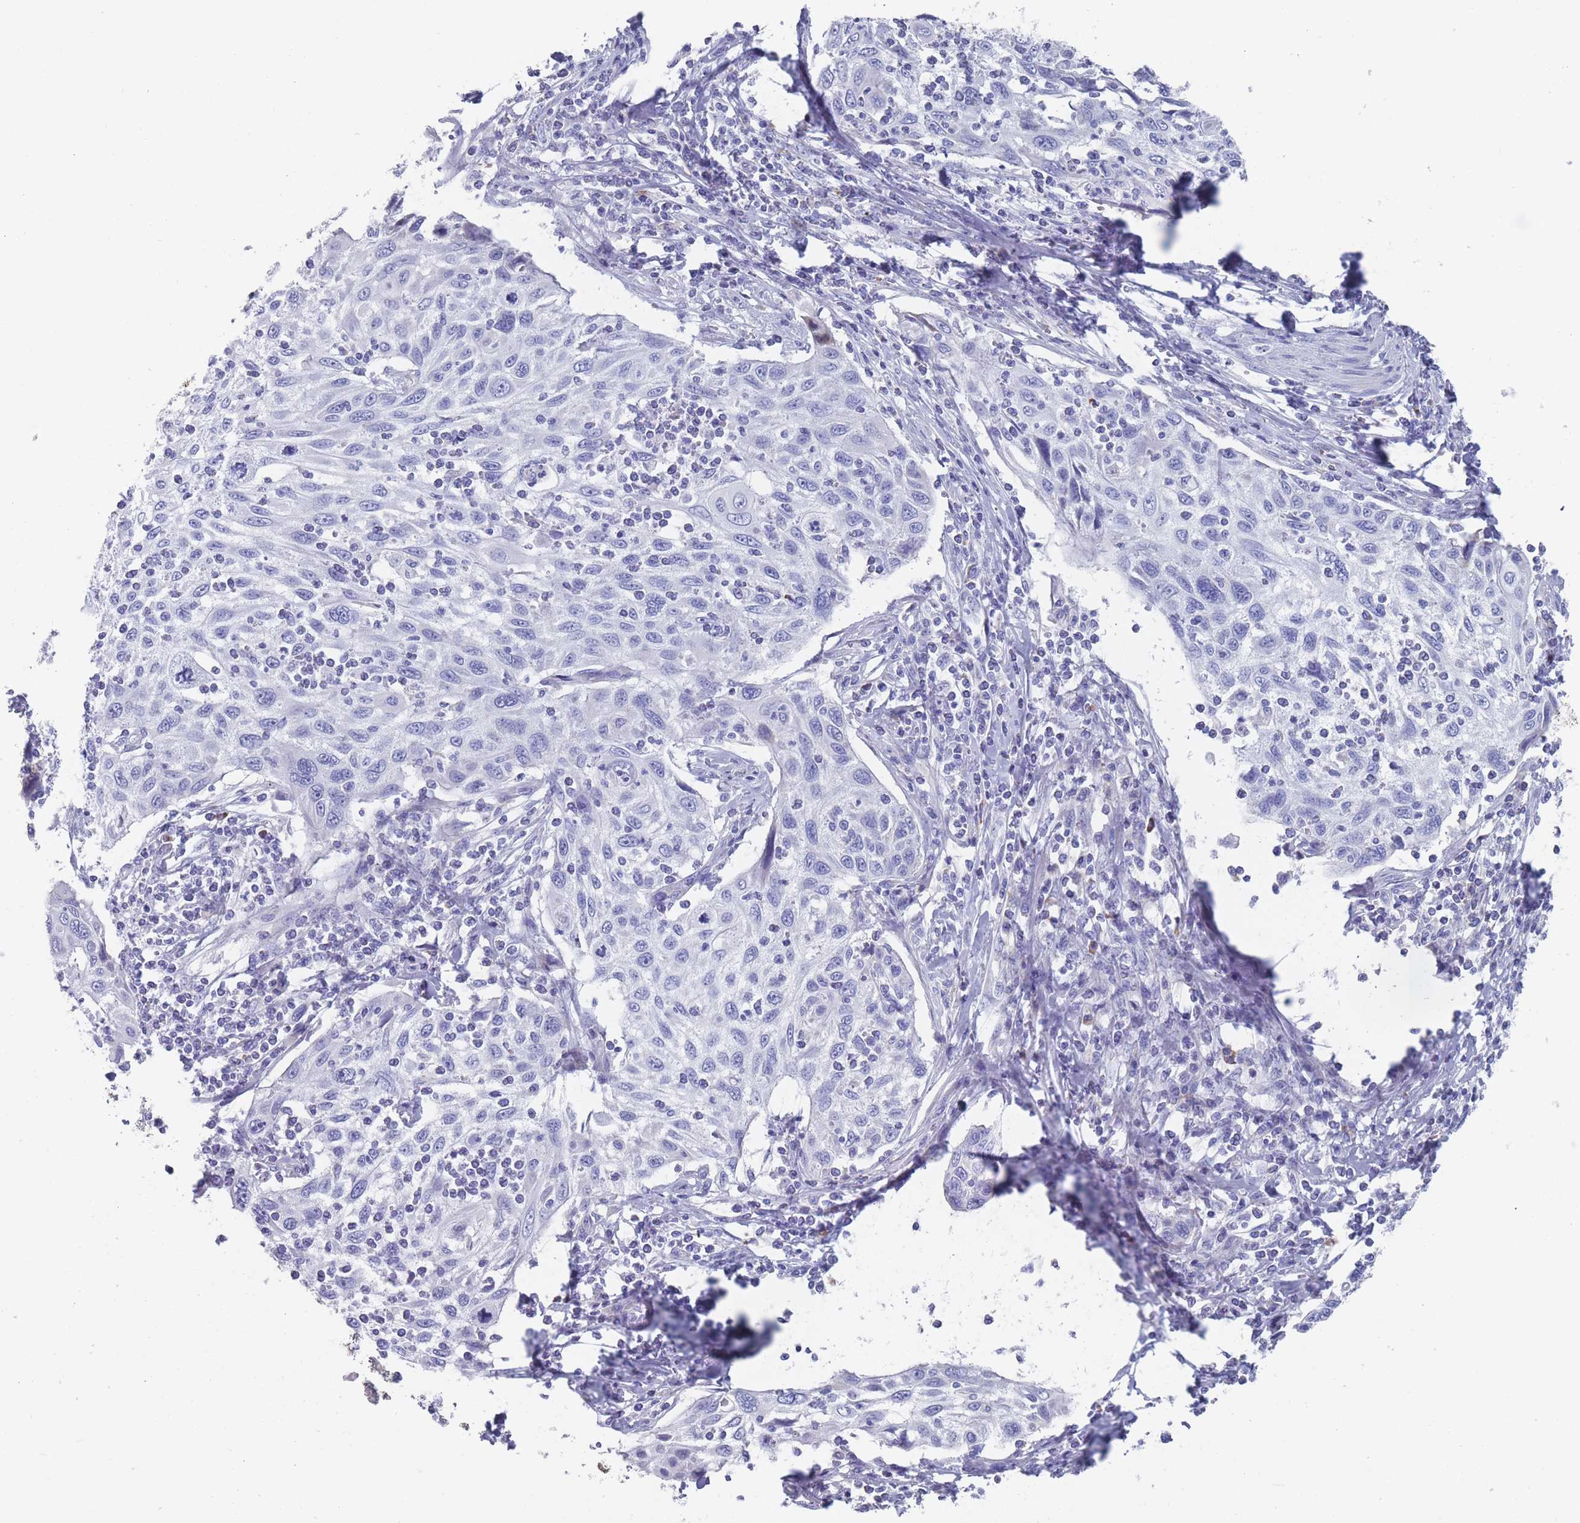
{"staining": {"intensity": "negative", "quantity": "none", "location": "none"}, "tissue": "cervical cancer", "cell_type": "Tumor cells", "image_type": "cancer", "snomed": [{"axis": "morphology", "description": "Squamous cell carcinoma, NOS"}, {"axis": "topography", "description": "Cervix"}], "caption": "Photomicrograph shows no significant protein positivity in tumor cells of squamous cell carcinoma (cervical). (Immunohistochemistry, brightfield microscopy, high magnification).", "gene": "ST8SIA5", "patient": {"sex": "female", "age": 70}}